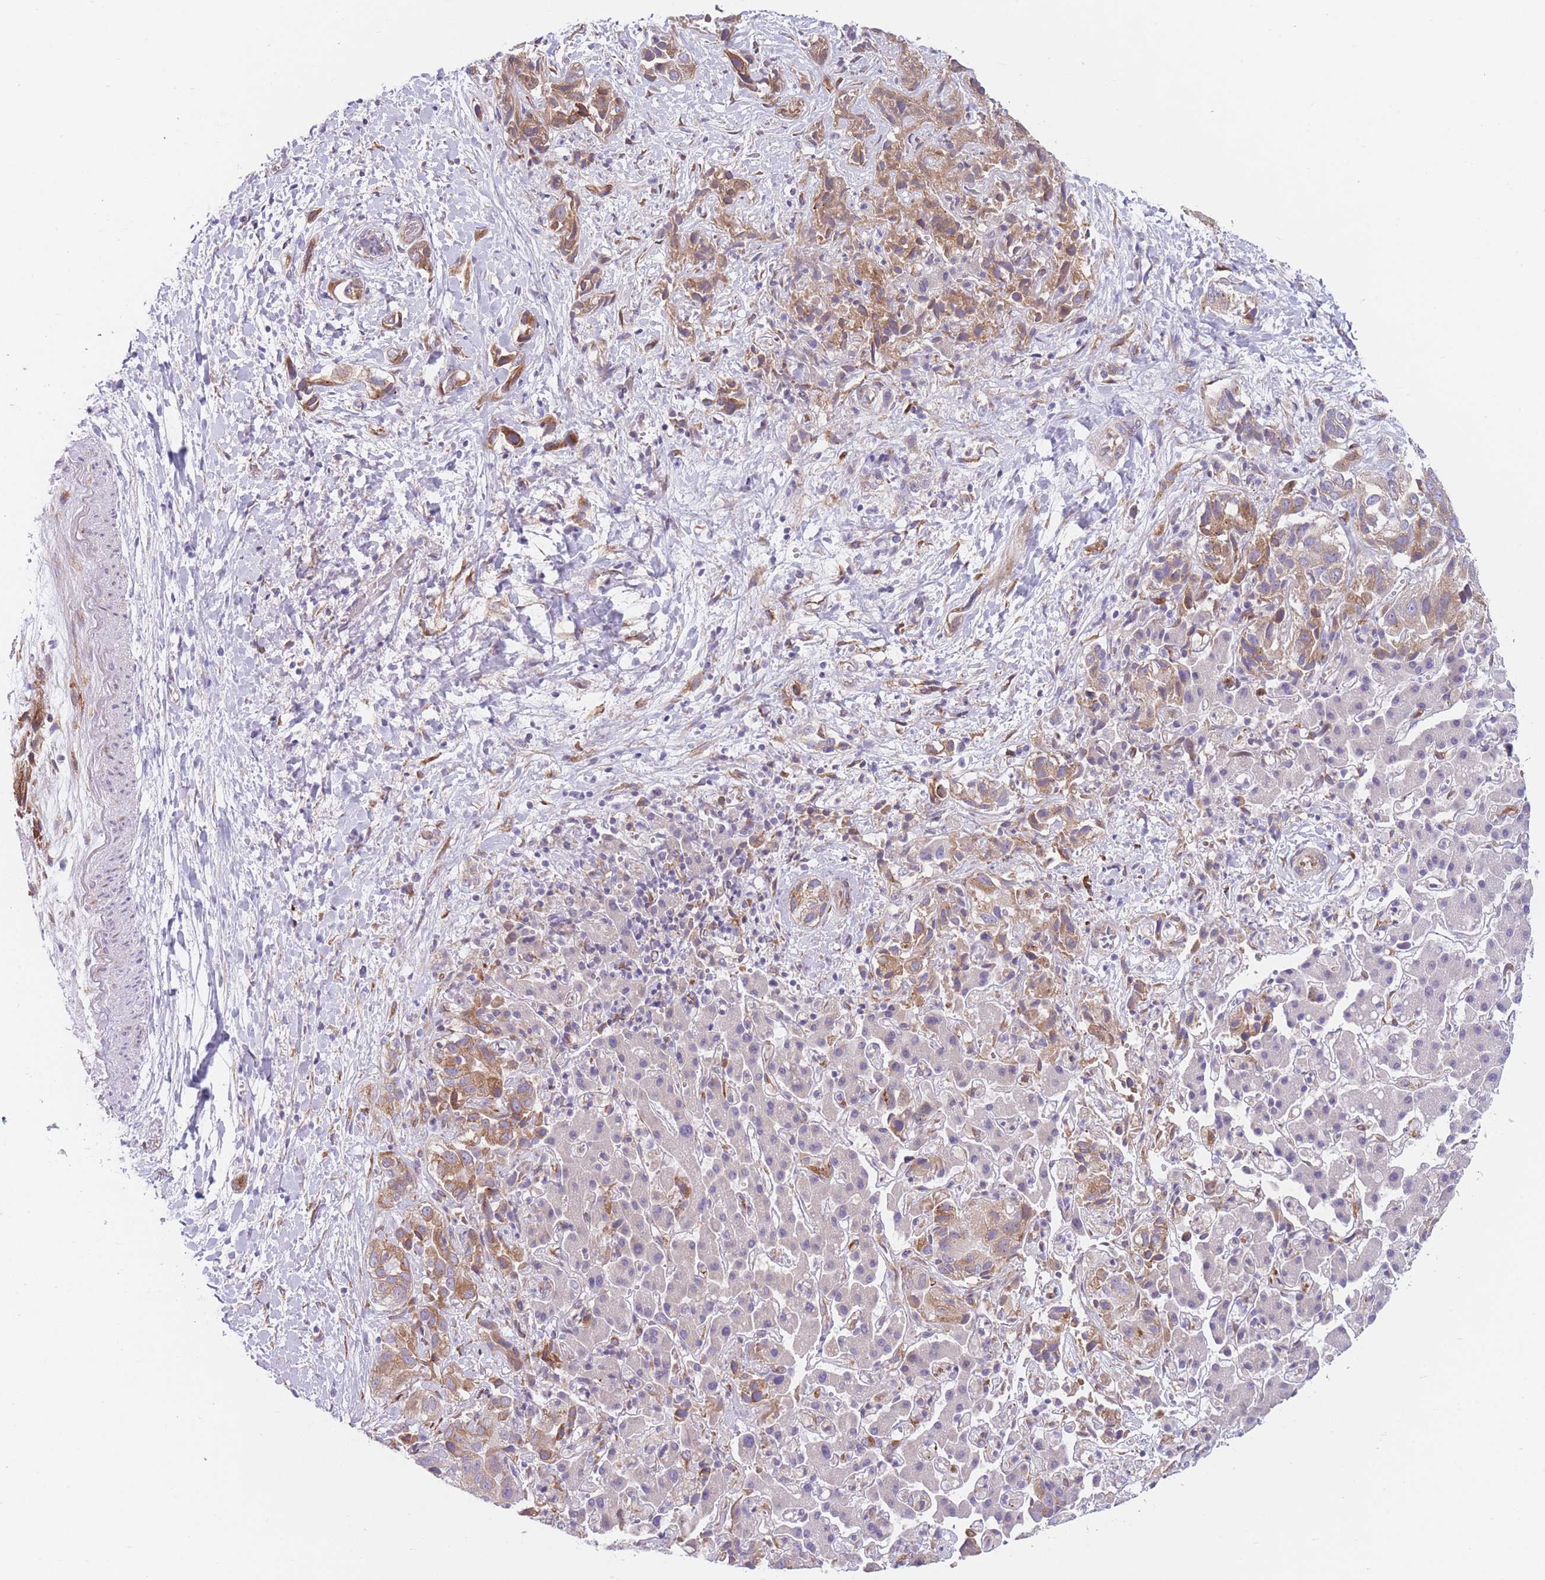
{"staining": {"intensity": "moderate", "quantity": ">75%", "location": "cytoplasmic/membranous"}, "tissue": "liver cancer", "cell_type": "Tumor cells", "image_type": "cancer", "snomed": [{"axis": "morphology", "description": "Cholangiocarcinoma"}, {"axis": "topography", "description": "Liver"}], "caption": "Immunohistochemical staining of human liver cancer (cholangiocarcinoma) exhibits medium levels of moderate cytoplasmic/membranous protein staining in about >75% of tumor cells. Ihc stains the protein of interest in brown and the nuclei are stained blue.", "gene": "AK9", "patient": {"sex": "female", "age": 52}}